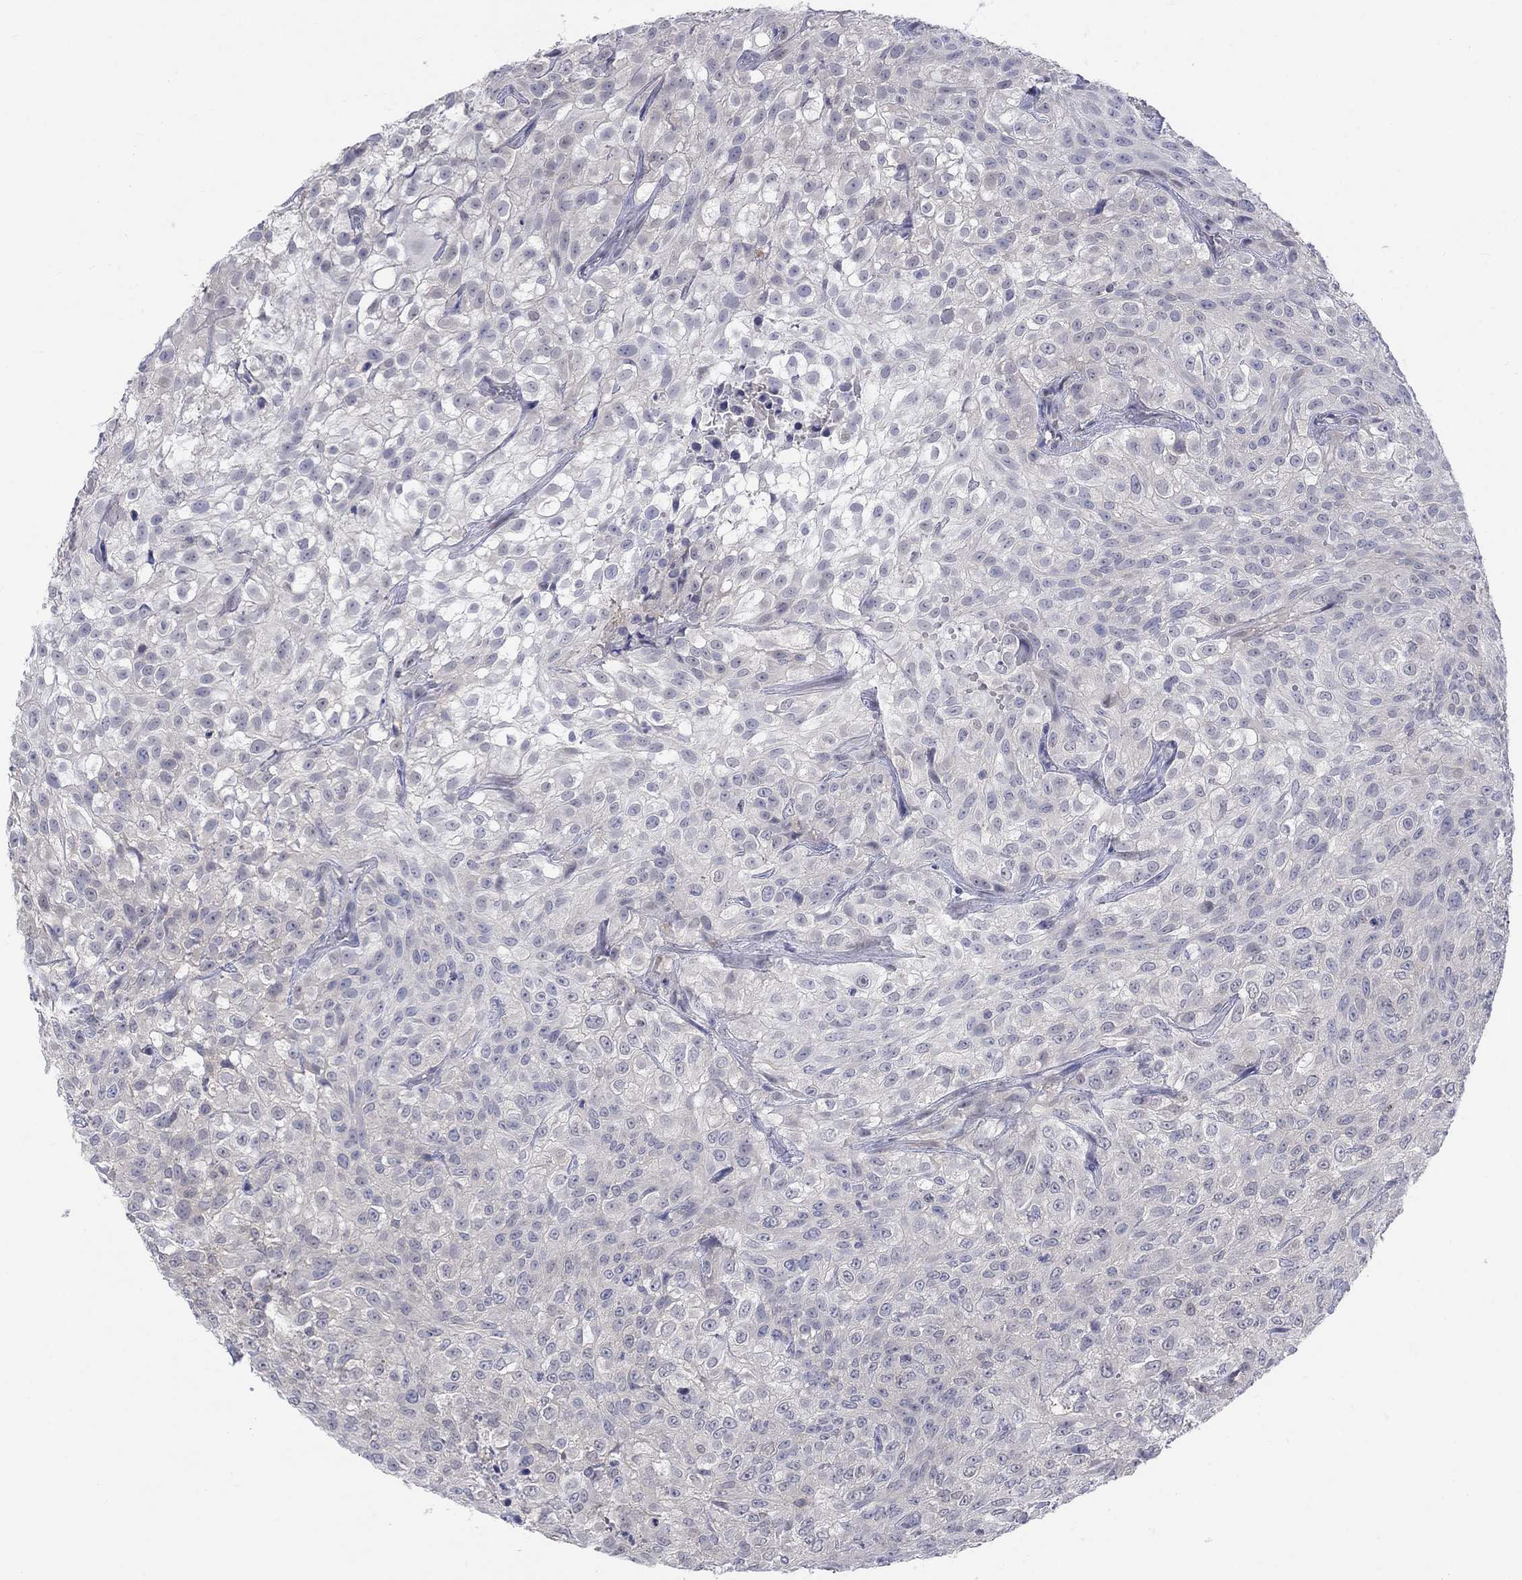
{"staining": {"intensity": "negative", "quantity": "none", "location": "none"}, "tissue": "urothelial cancer", "cell_type": "Tumor cells", "image_type": "cancer", "snomed": [{"axis": "morphology", "description": "Urothelial carcinoma, High grade"}, {"axis": "topography", "description": "Urinary bladder"}], "caption": "A histopathology image of urothelial cancer stained for a protein shows no brown staining in tumor cells. (DAB (3,3'-diaminobenzidine) IHC visualized using brightfield microscopy, high magnification).", "gene": "EGFLAM", "patient": {"sex": "male", "age": 56}}